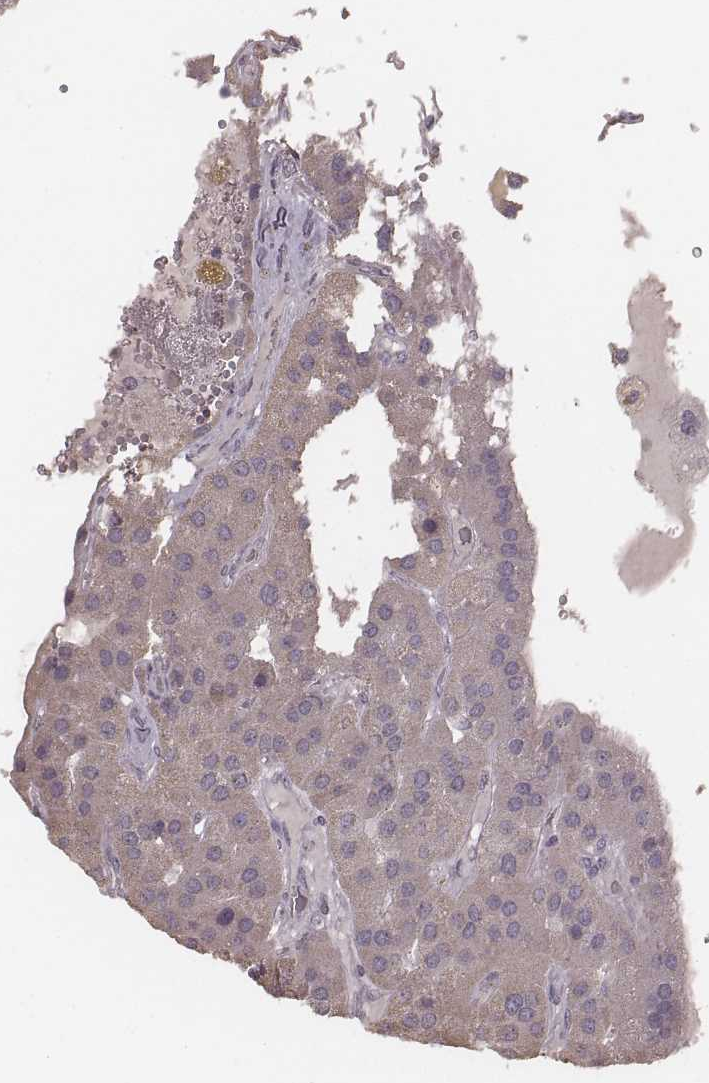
{"staining": {"intensity": "weak", "quantity": "25%-75%", "location": "cytoplasmic/membranous"}, "tissue": "parathyroid gland", "cell_type": "Glandular cells", "image_type": "normal", "snomed": [{"axis": "morphology", "description": "Normal tissue, NOS"}, {"axis": "morphology", "description": "Adenoma, NOS"}, {"axis": "topography", "description": "Parathyroid gland"}], "caption": "High-magnification brightfield microscopy of normal parathyroid gland stained with DAB (brown) and counterstained with hematoxylin (blue). glandular cells exhibit weak cytoplasmic/membranous staining is seen in approximately25%-75% of cells.", "gene": "SLC7A4", "patient": {"sex": "female", "age": 86}}